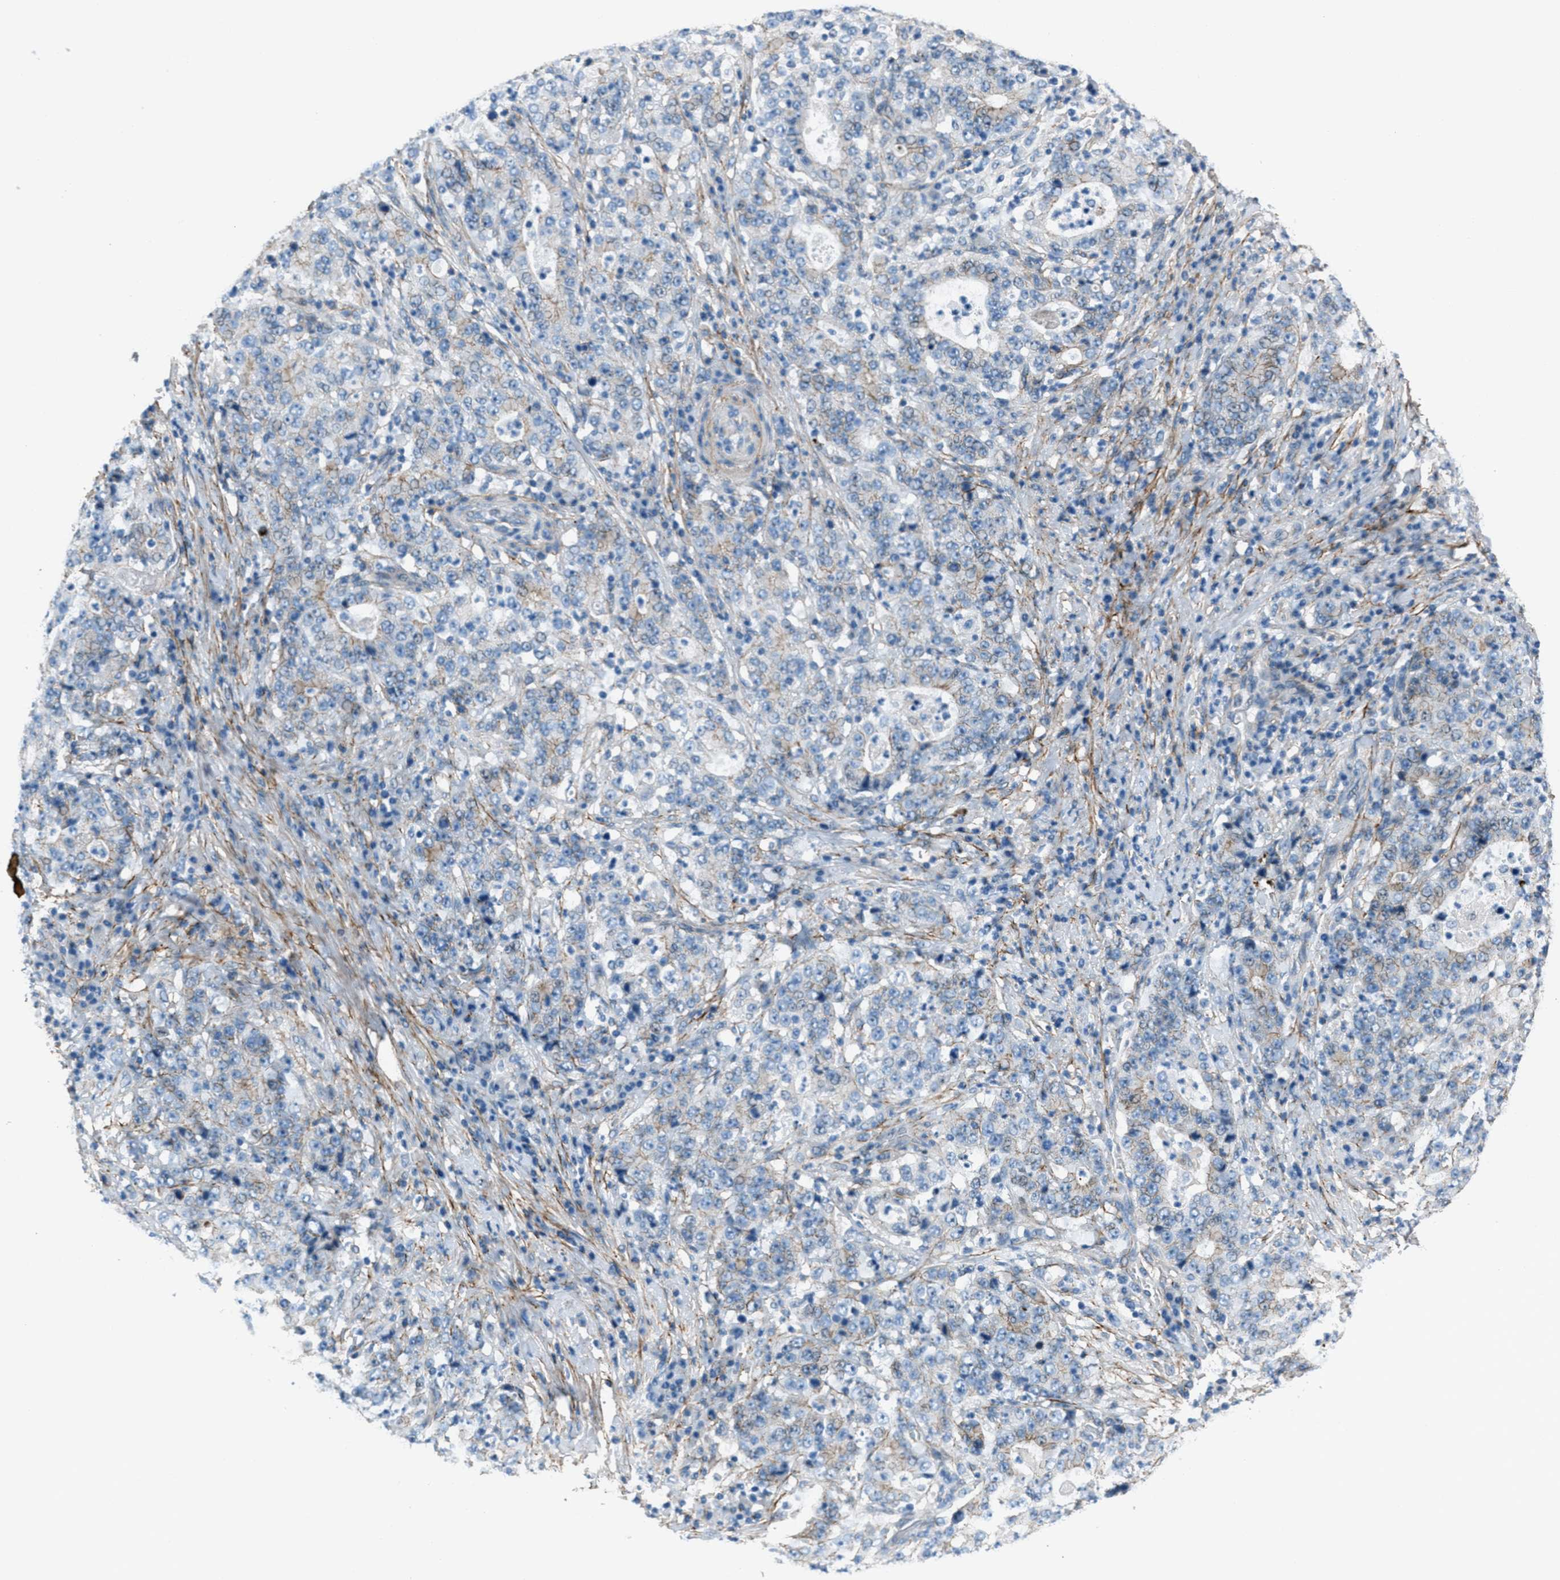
{"staining": {"intensity": "weak", "quantity": "<25%", "location": "cytoplasmic/membranous"}, "tissue": "stomach cancer", "cell_type": "Tumor cells", "image_type": "cancer", "snomed": [{"axis": "morphology", "description": "Normal tissue, NOS"}, {"axis": "morphology", "description": "Adenocarcinoma, NOS"}, {"axis": "topography", "description": "Stomach, upper"}, {"axis": "topography", "description": "Stomach"}], "caption": "This micrograph is of stomach adenocarcinoma stained with immunohistochemistry to label a protein in brown with the nuclei are counter-stained blue. There is no expression in tumor cells.", "gene": "FBN1", "patient": {"sex": "male", "age": 59}}